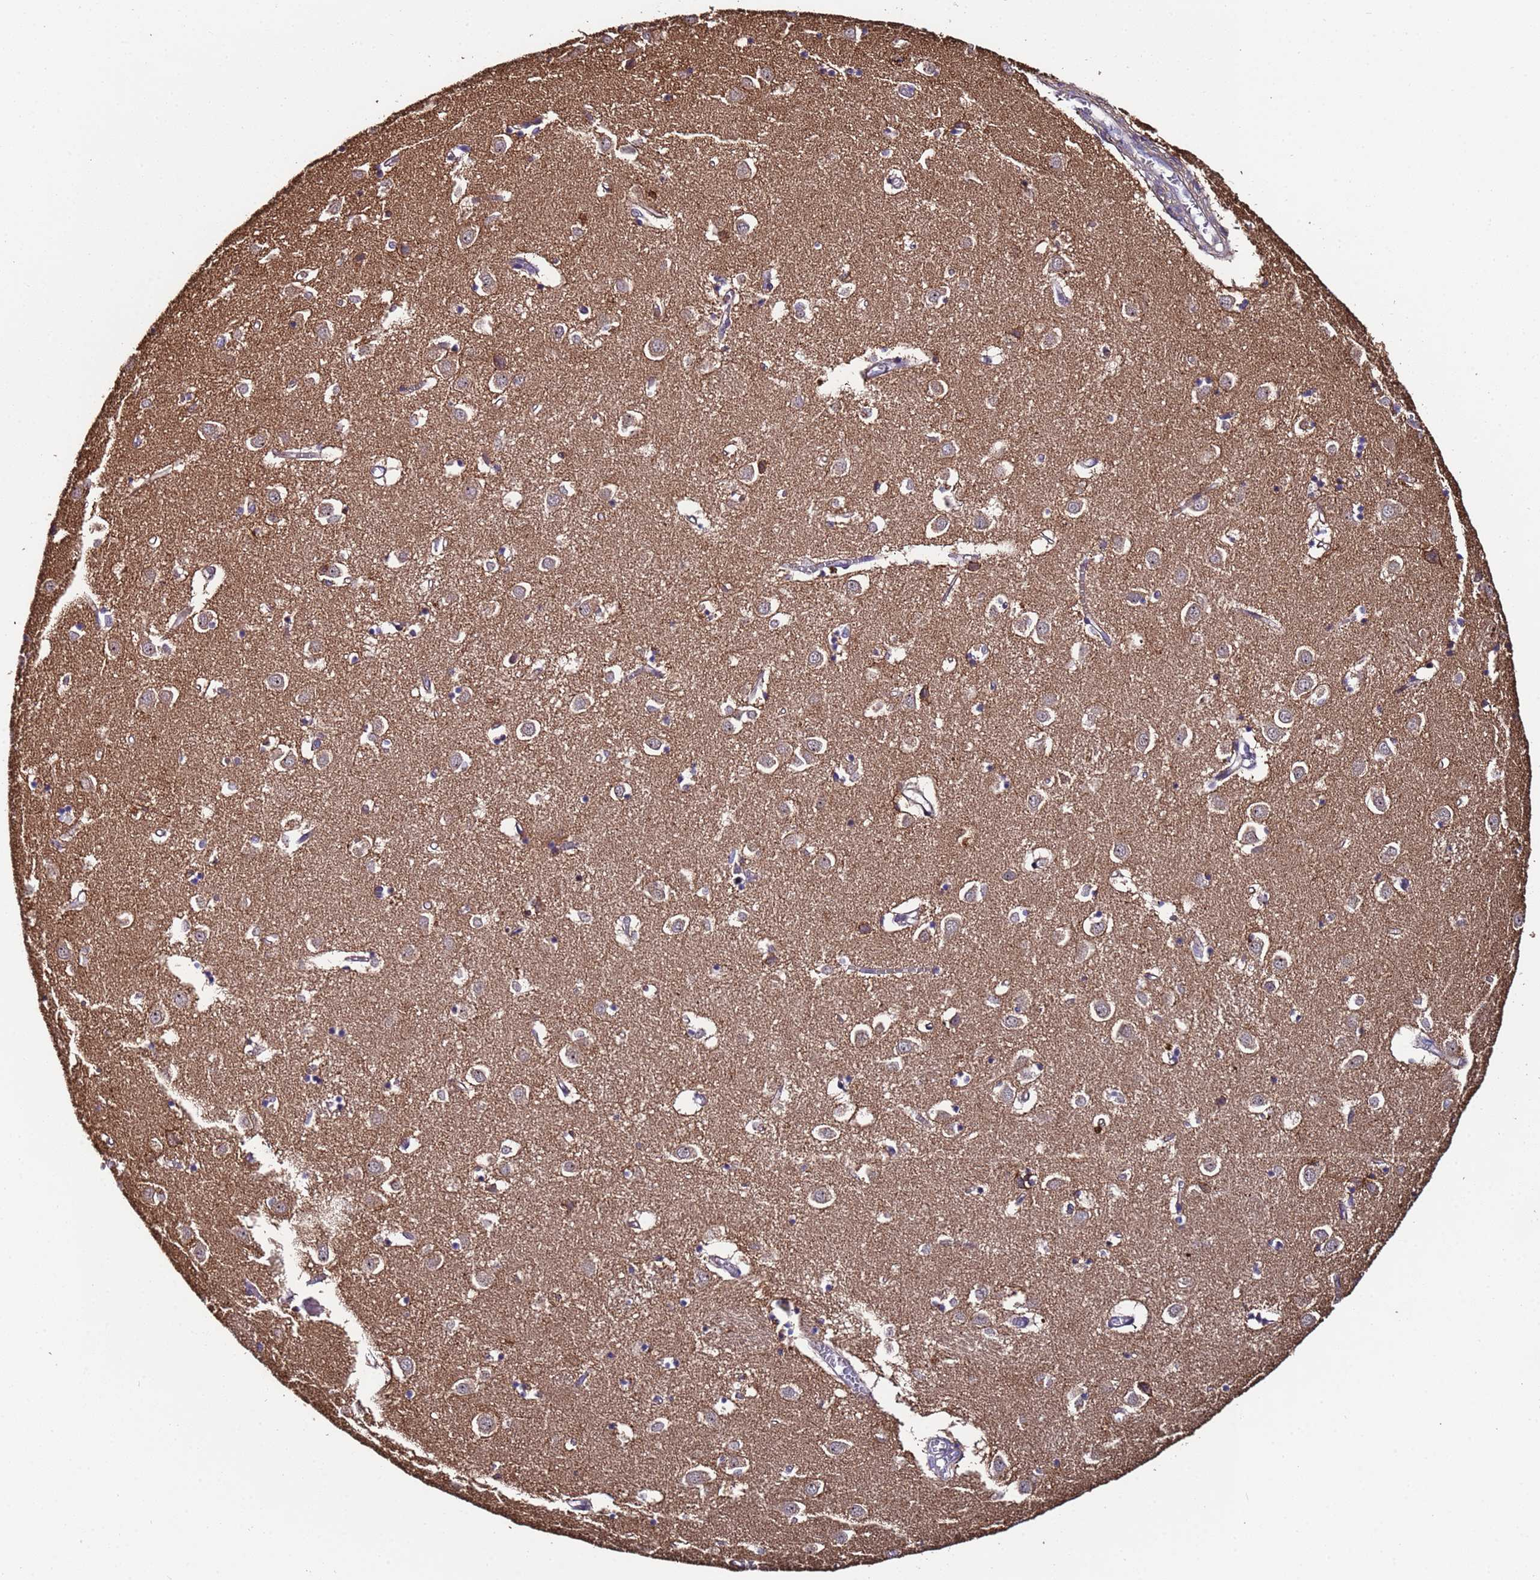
{"staining": {"intensity": "moderate", "quantity": "<25%", "location": "cytoplasmic/membranous"}, "tissue": "caudate", "cell_type": "Glial cells", "image_type": "normal", "snomed": [{"axis": "morphology", "description": "Normal tissue, NOS"}, {"axis": "topography", "description": "Lateral ventricle wall"}], "caption": "Immunohistochemical staining of benign human caudate exhibits low levels of moderate cytoplasmic/membranous positivity in approximately <25% of glial cells.", "gene": "CLHC1", "patient": {"sex": "male", "age": 70}}